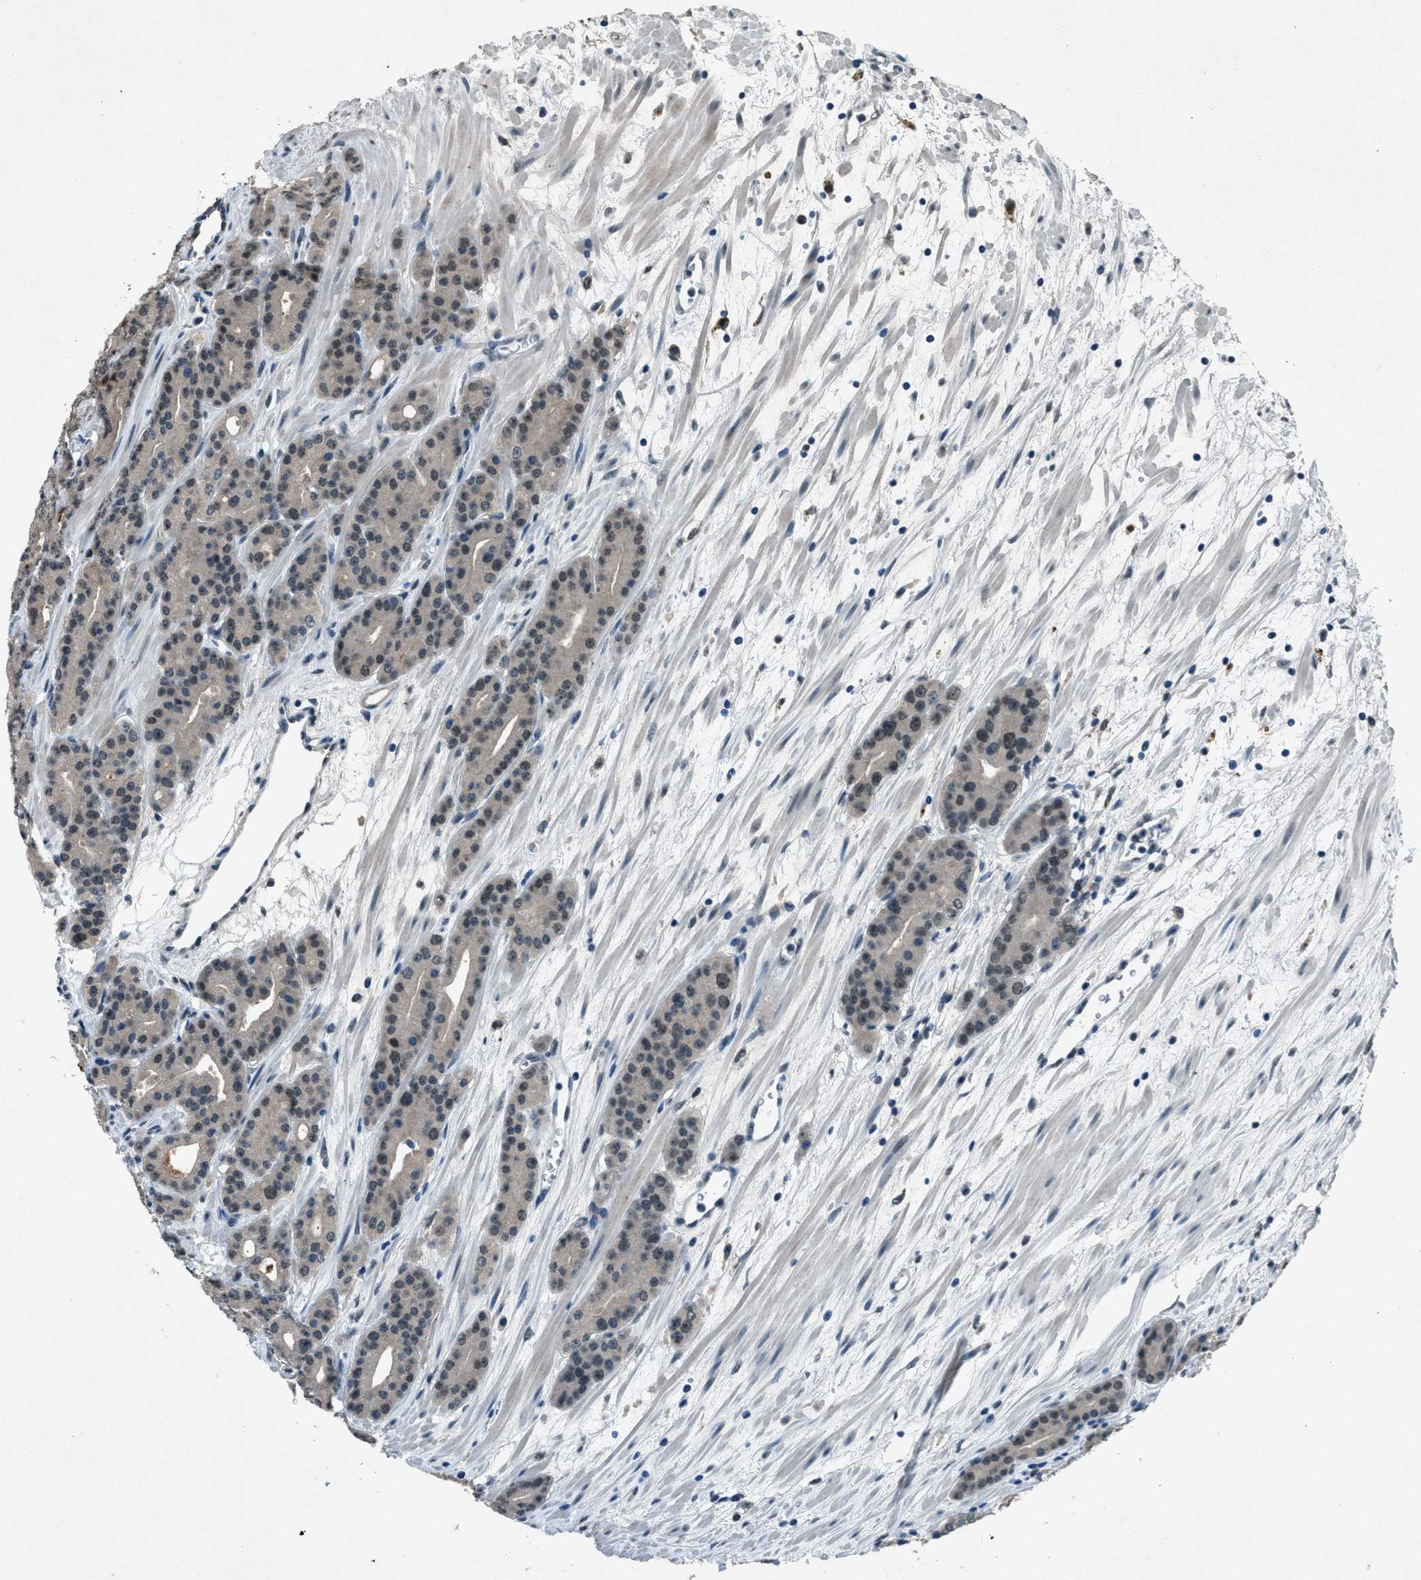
{"staining": {"intensity": "weak", "quantity": "25%-75%", "location": "cytoplasmic/membranous,nuclear"}, "tissue": "prostate cancer", "cell_type": "Tumor cells", "image_type": "cancer", "snomed": [{"axis": "morphology", "description": "Adenocarcinoma, High grade"}, {"axis": "topography", "description": "Prostate"}], "caption": "Approximately 25%-75% of tumor cells in prostate cancer show weak cytoplasmic/membranous and nuclear protein positivity as visualized by brown immunohistochemical staining.", "gene": "DUSP19", "patient": {"sex": "male", "age": 71}}